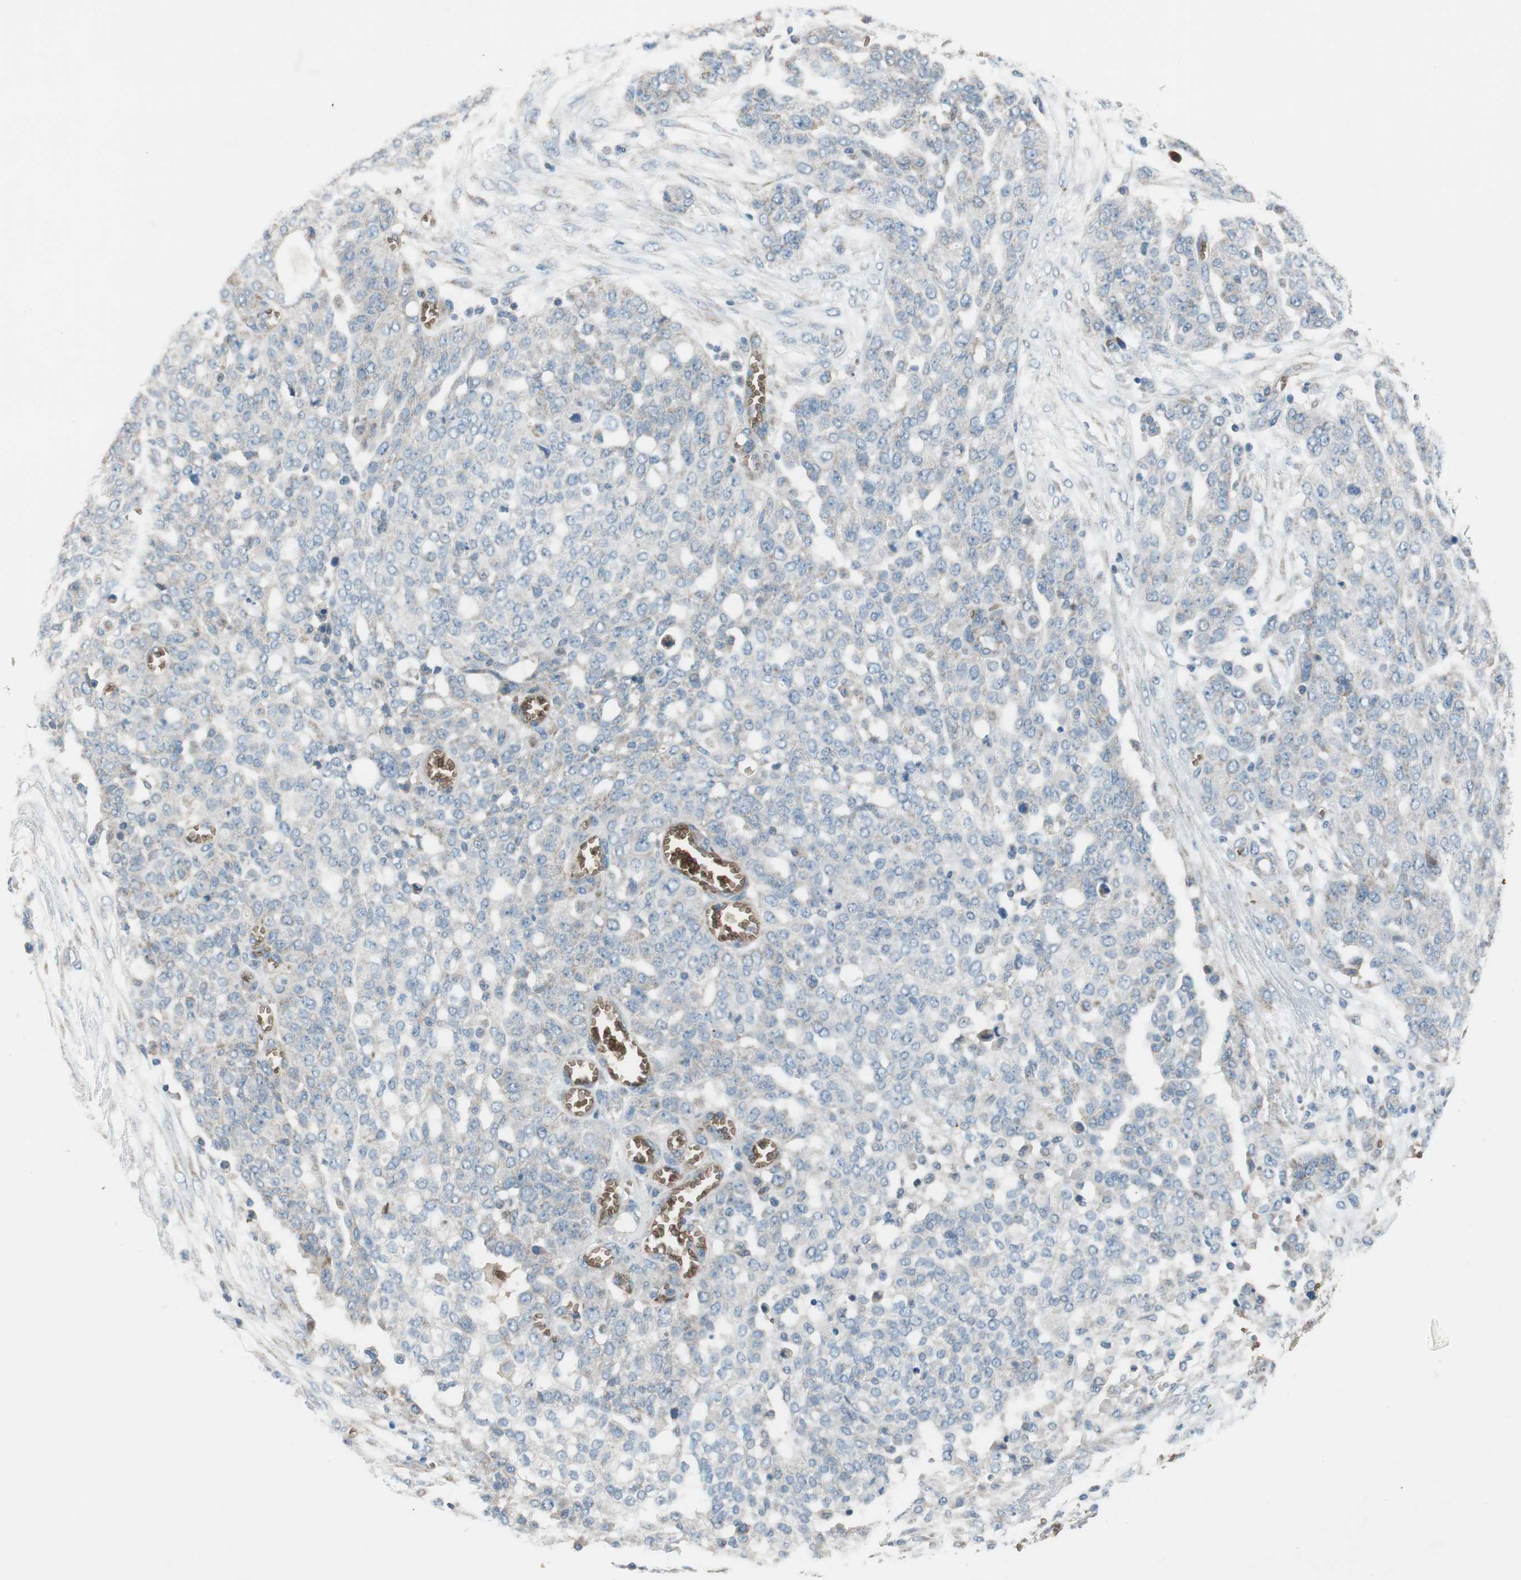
{"staining": {"intensity": "weak", "quantity": "<25%", "location": "cytoplasmic/membranous"}, "tissue": "ovarian cancer", "cell_type": "Tumor cells", "image_type": "cancer", "snomed": [{"axis": "morphology", "description": "Cystadenocarcinoma, serous, NOS"}, {"axis": "topography", "description": "Soft tissue"}, {"axis": "topography", "description": "Ovary"}], "caption": "The immunohistochemistry (IHC) micrograph has no significant expression in tumor cells of ovarian cancer (serous cystadenocarcinoma) tissue. The staining was performed using DAB (3,3'-diaminobenzidine) to visualize the protein expression in brown, while the nuclei were stained in blue with hematoxylin (Magnification: 20x).", "gene": "GYPC", "patient": {"sex": "female", "age": 57}}